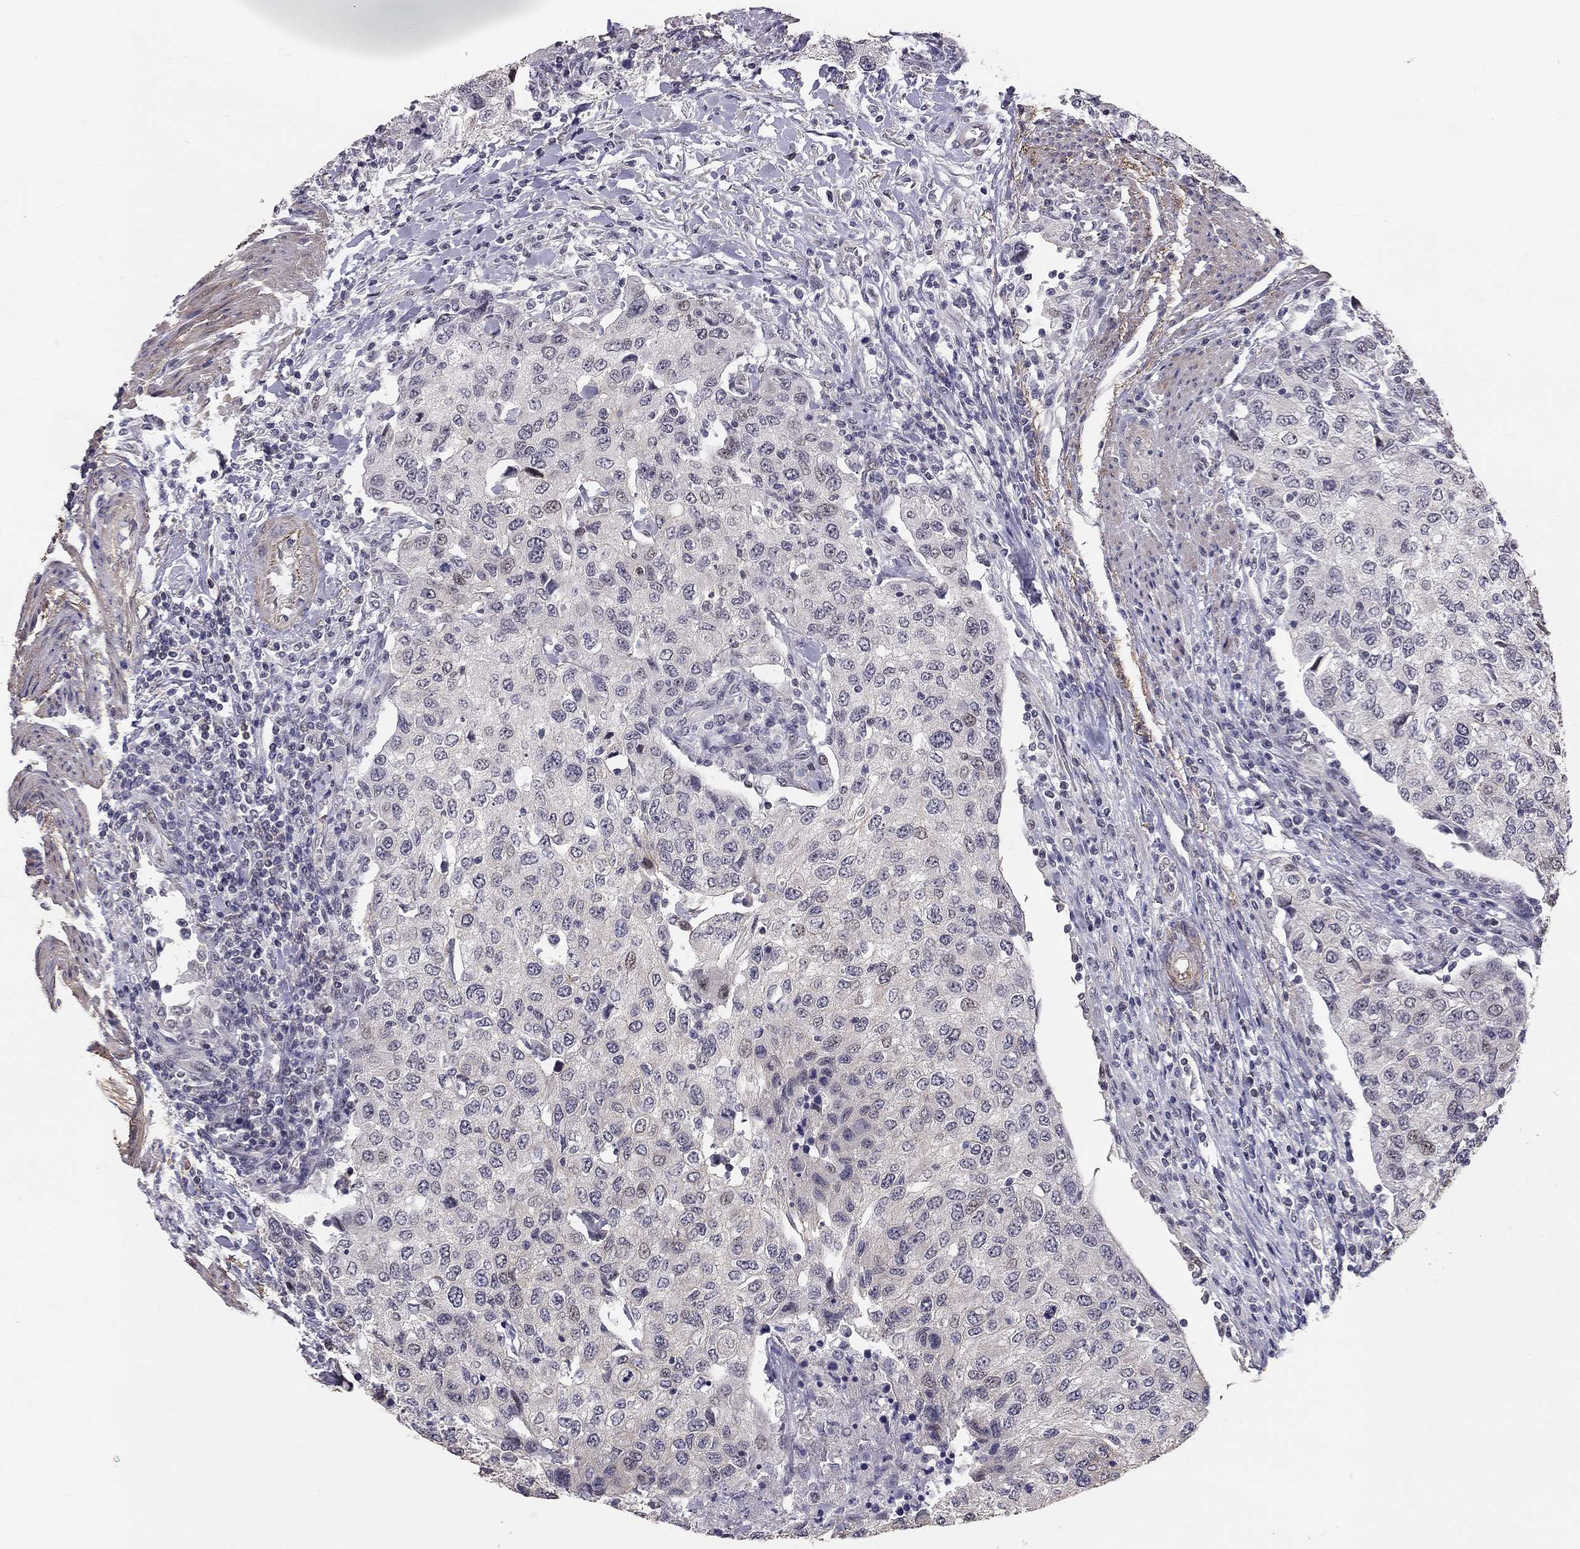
{"staining": {"intensity": "negative", "quantity": "none", "location": "none"}, "tissue": "urothelial cancer", "cell_type": "Tumor cells", "image_type": "cancer", "snomed": [{"axis": "morphology", "description": "Urothelial carcinoma, High grade"}, {"axis": "topography", "description": "Urinary bladder"}], "caption": "Immunohistochemical staining of human urothelial cancer shows no significant staining in tumor cells. (DAB (3,3'-diaminobenzidine) IHC with hematoxylin counter stain).", "gene": "GJB4", "patient": {"sex": "female", "age": 78}}